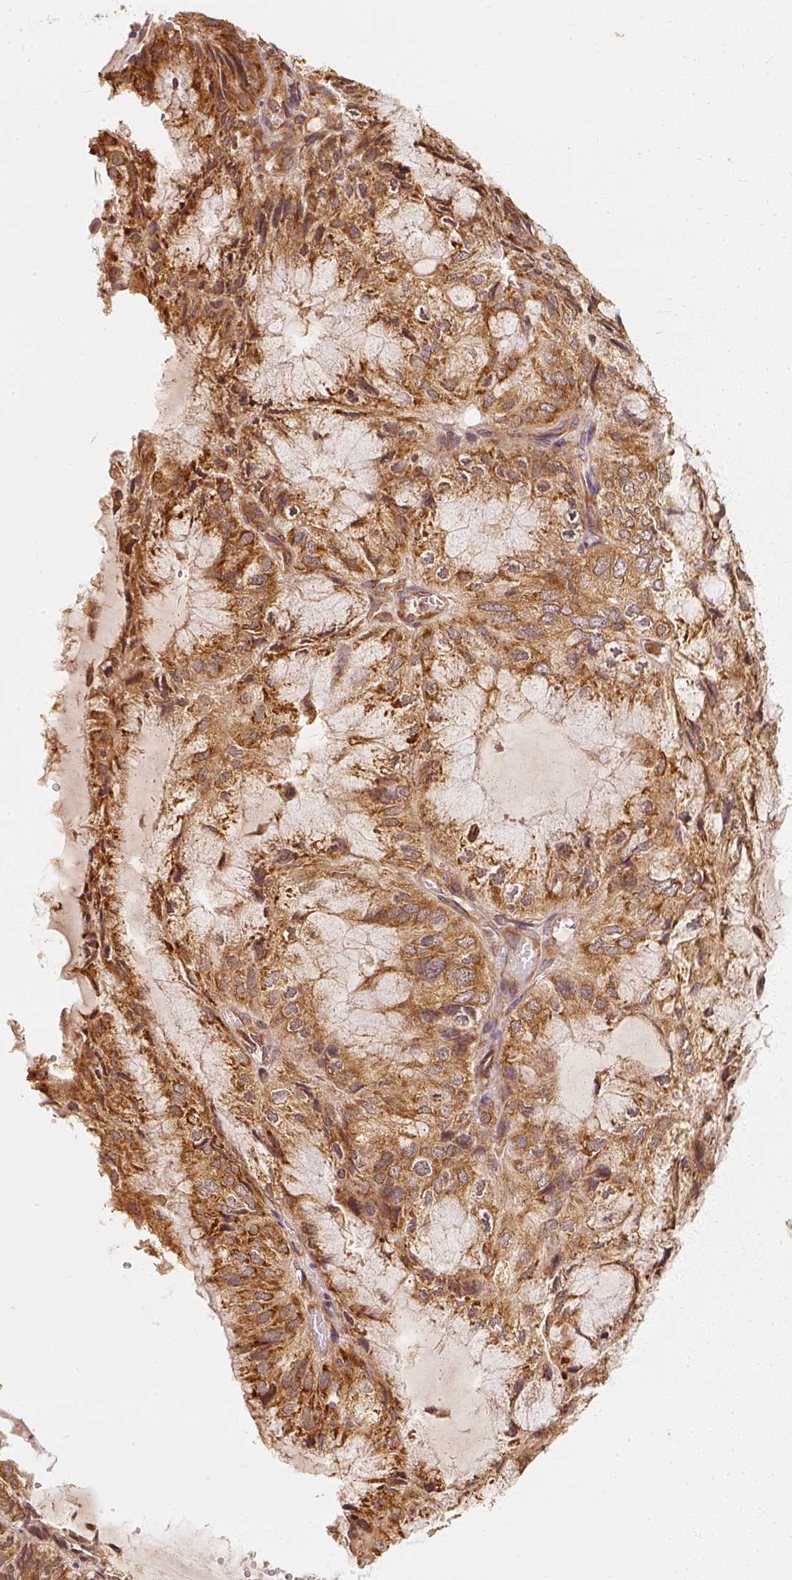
{"staining": {"intensity": "strong", "quantity": ">75%", "location": "cytoplasmic/membranous"}, "tissue": "endometrial cancer", "cell_type": "Tumor cells", "image_type": "cancer", "snomed": [{"axis": "morphology", "description": "Adenocarcinoma, NOS"}, {"axis": "topography", "description": "Endometrium"}], "caption": "Human endometrial cancer stained for a protein (brown) displays strong cytoplasmic/membranous positive positivity in approximately >75% of tumor cells.", "gene": "EEF1A2", "patient": {"sex": "female", "age": 81}}